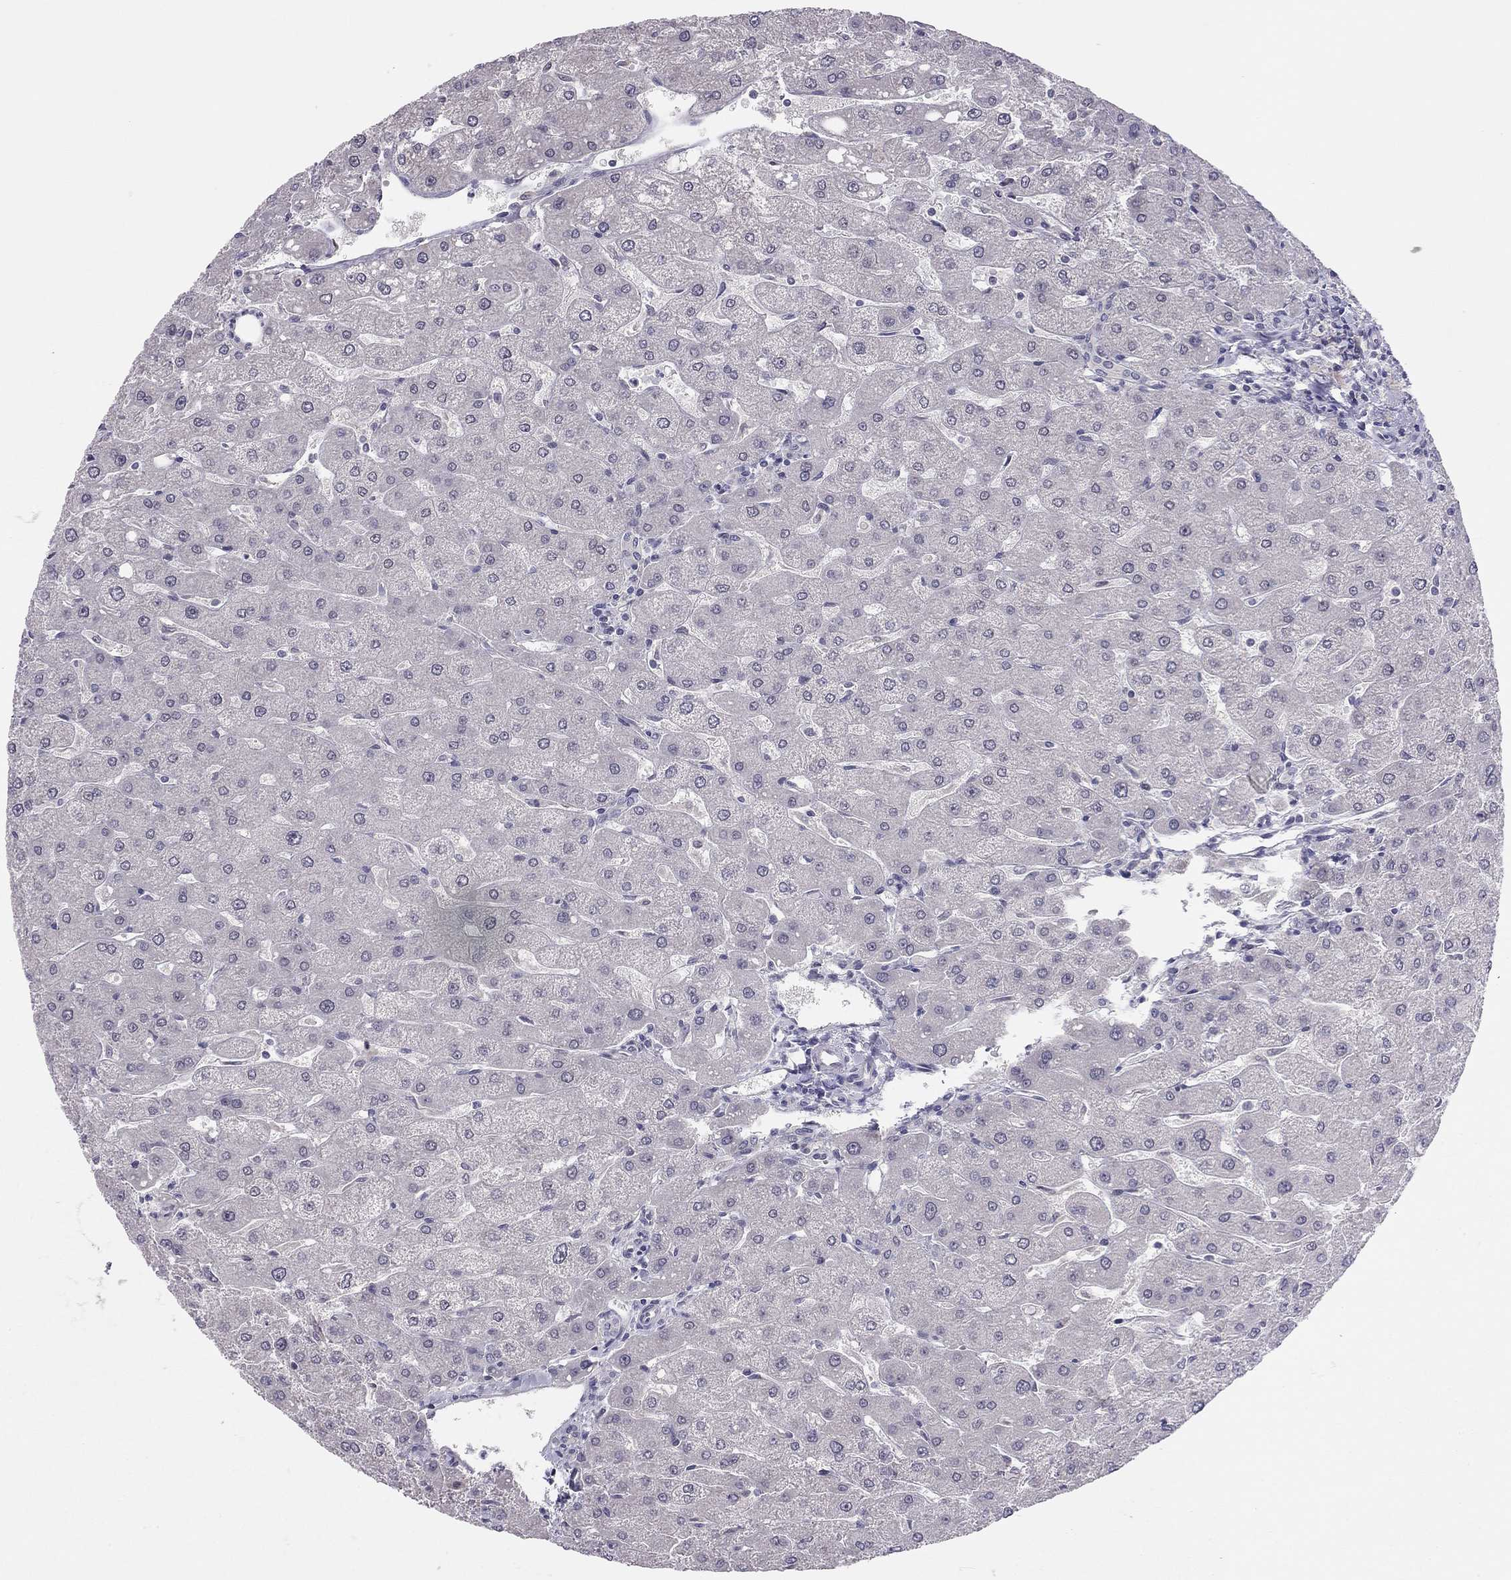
{"staining": {"intensity": "negative", "quantity": "none", "location": "none"}, "tissue": "liver", "cell_type": "Cholangiocytes", "image_type": "normal", "snomed": [{"axis": "morphology", "description": "Normal tissue, NOS"}, {"axis": "topography", "description": "Liver"}], "caption": "Cholangiocytes are negative for protein expression in unremarkable human liver. (Immunohistochemistry (ihc), brightfield microscopy, high magnification).", "gene": "HSF2BP", "patient": {"sex": "male", "age": 67}}